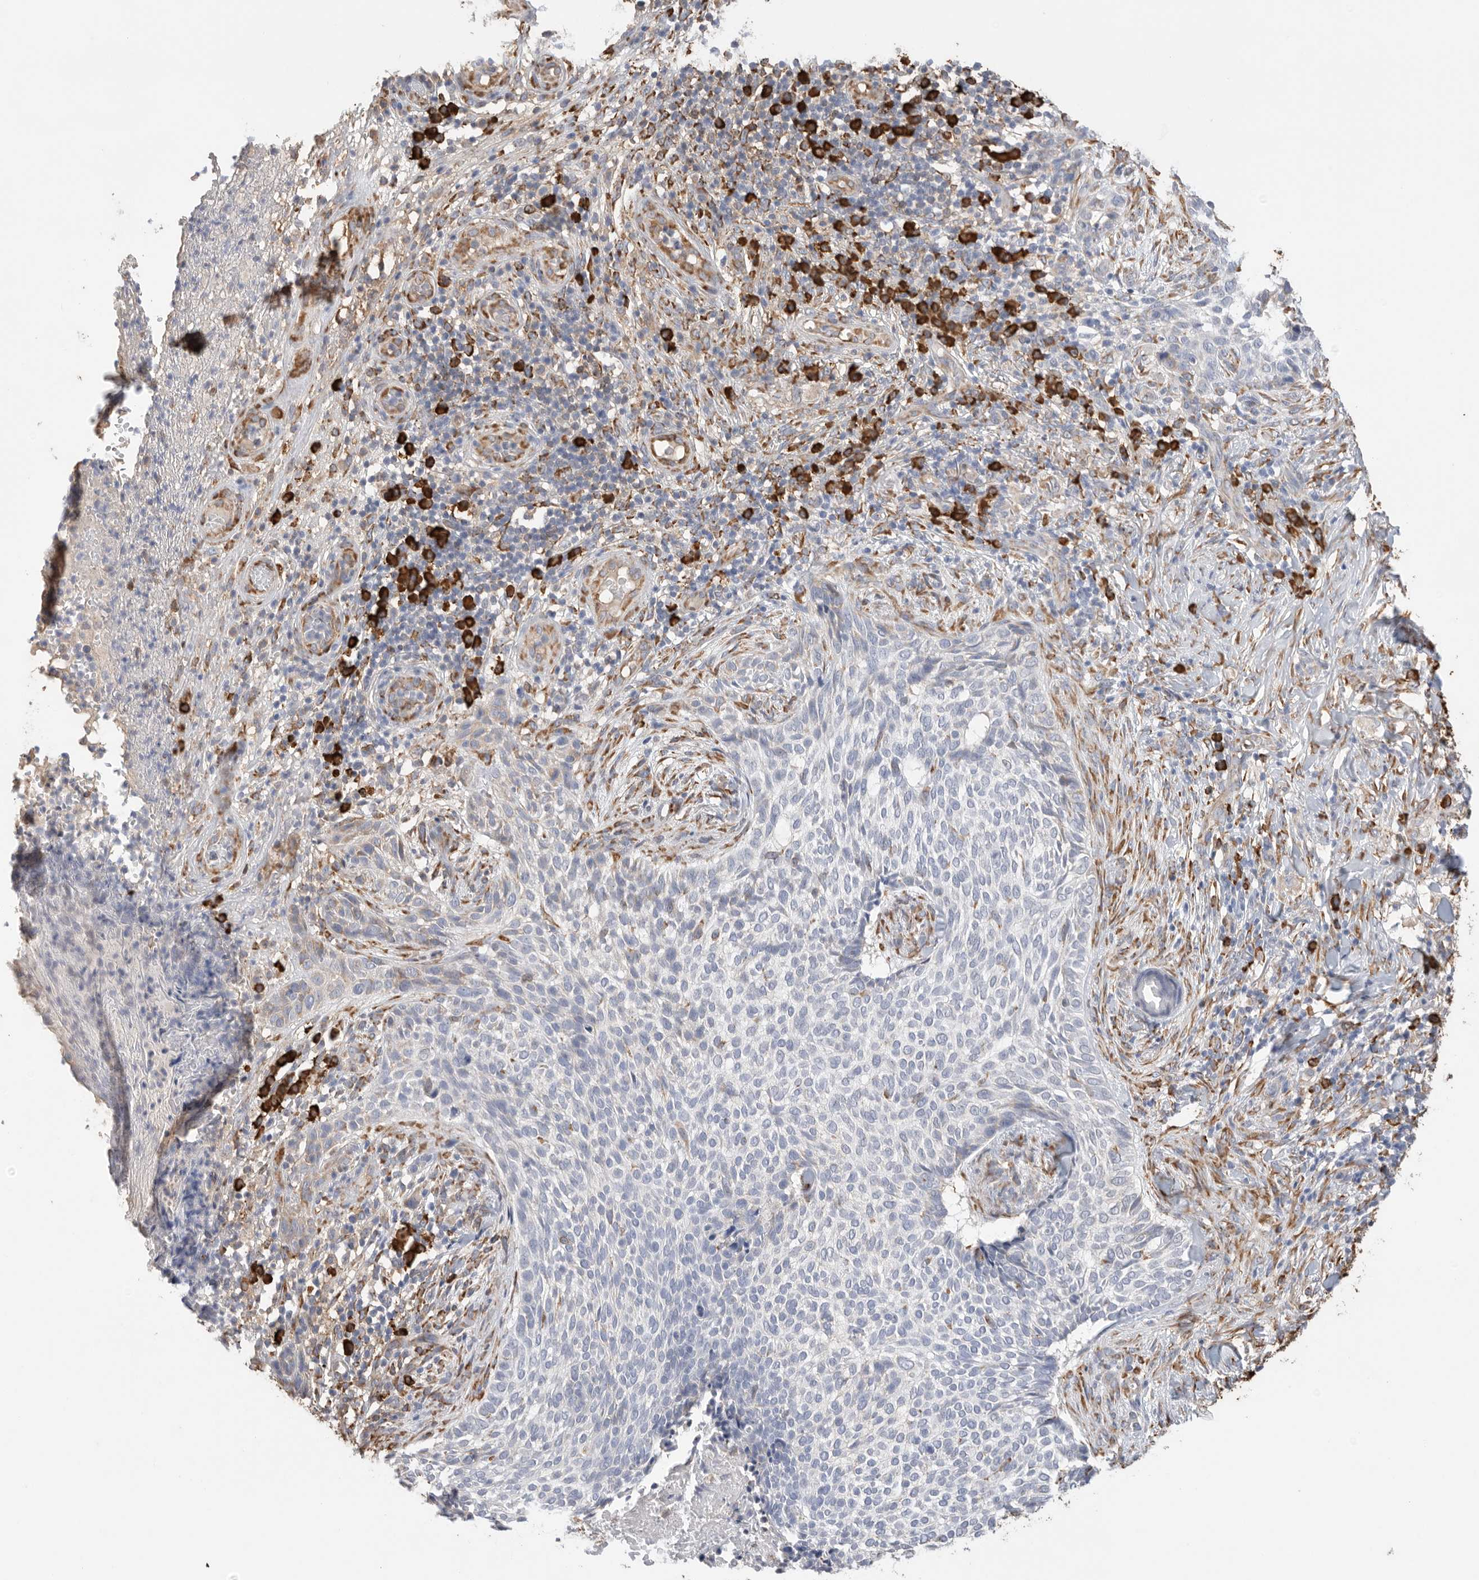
{"staining": {"intensity": "negative", "quantity": "none", "location": "none"}, "tissue": "skin cancer", "cell_type": "Tumor cells", "image_type": "cancer", "snomed": [{"axis": "morphology", "description": "Normal tissue, NOS"}, {"axis": "morphology", "description": "Basal cell carcinoma"}, {"axis": "topography", "description": "Skin"}], "caption": "The immunohistochemistry (IHC) histopathology image has no significant staining in tumor cells of skin cancer tissue.", "gene": "BLOC1S5", "patient": {"sex": "male", "age": 67}}